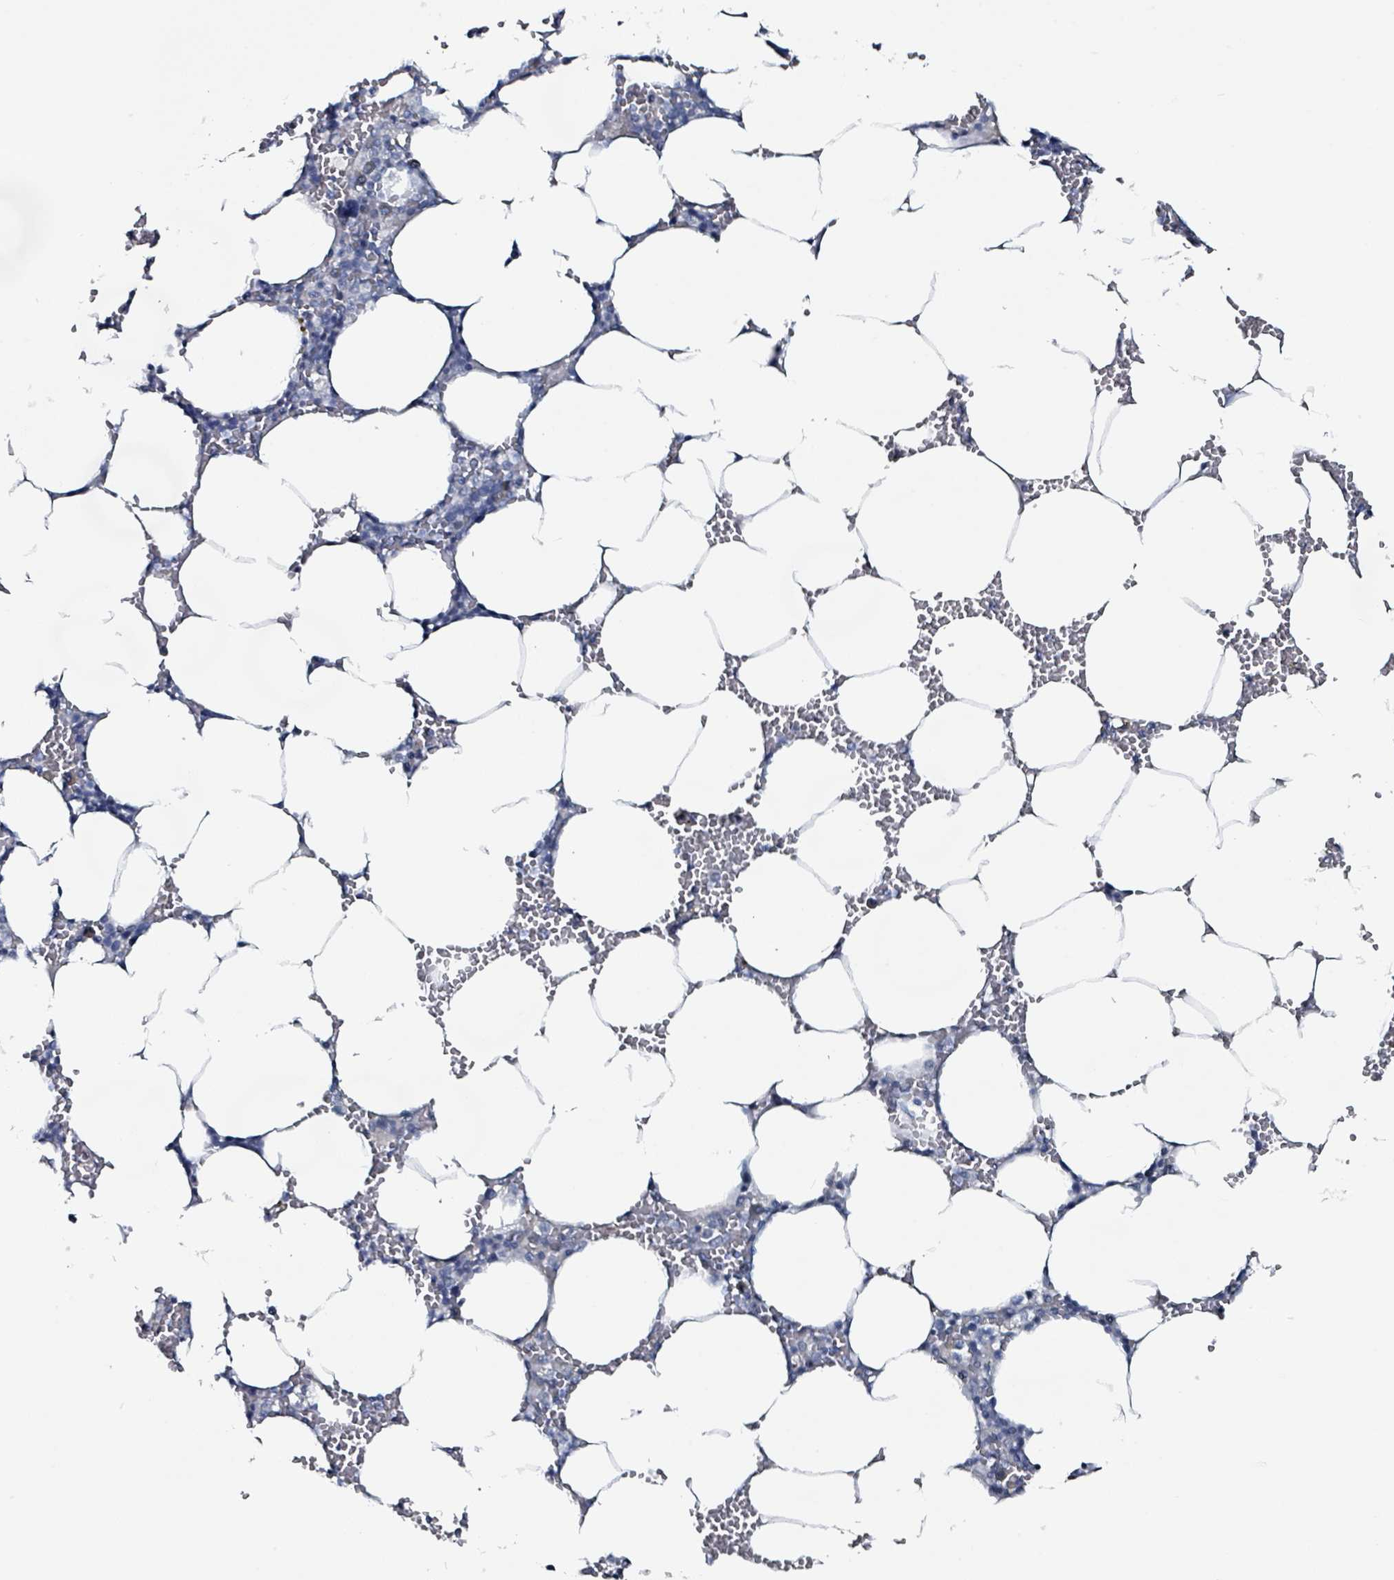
{"staining": {"intensity": "negative", "quantity": "none", "location": "none"}, "tissue": "bone marrow", "cell_type": "Hematopoietic cells", "image_type": "normal", "snomed": [{"axis": "morphology", "description": "Normal tissue, NOS"}, {"axis": "topography", "description": "Bone marrow"}], "caption": "A high-resolution micrograph shows immunohistochemistry staining of normal bone marrow, which reveals no significant positivity in hematopoietic cells.", "gene": "B3GAT3", "patient": {"sex": "male", "age": 70}}